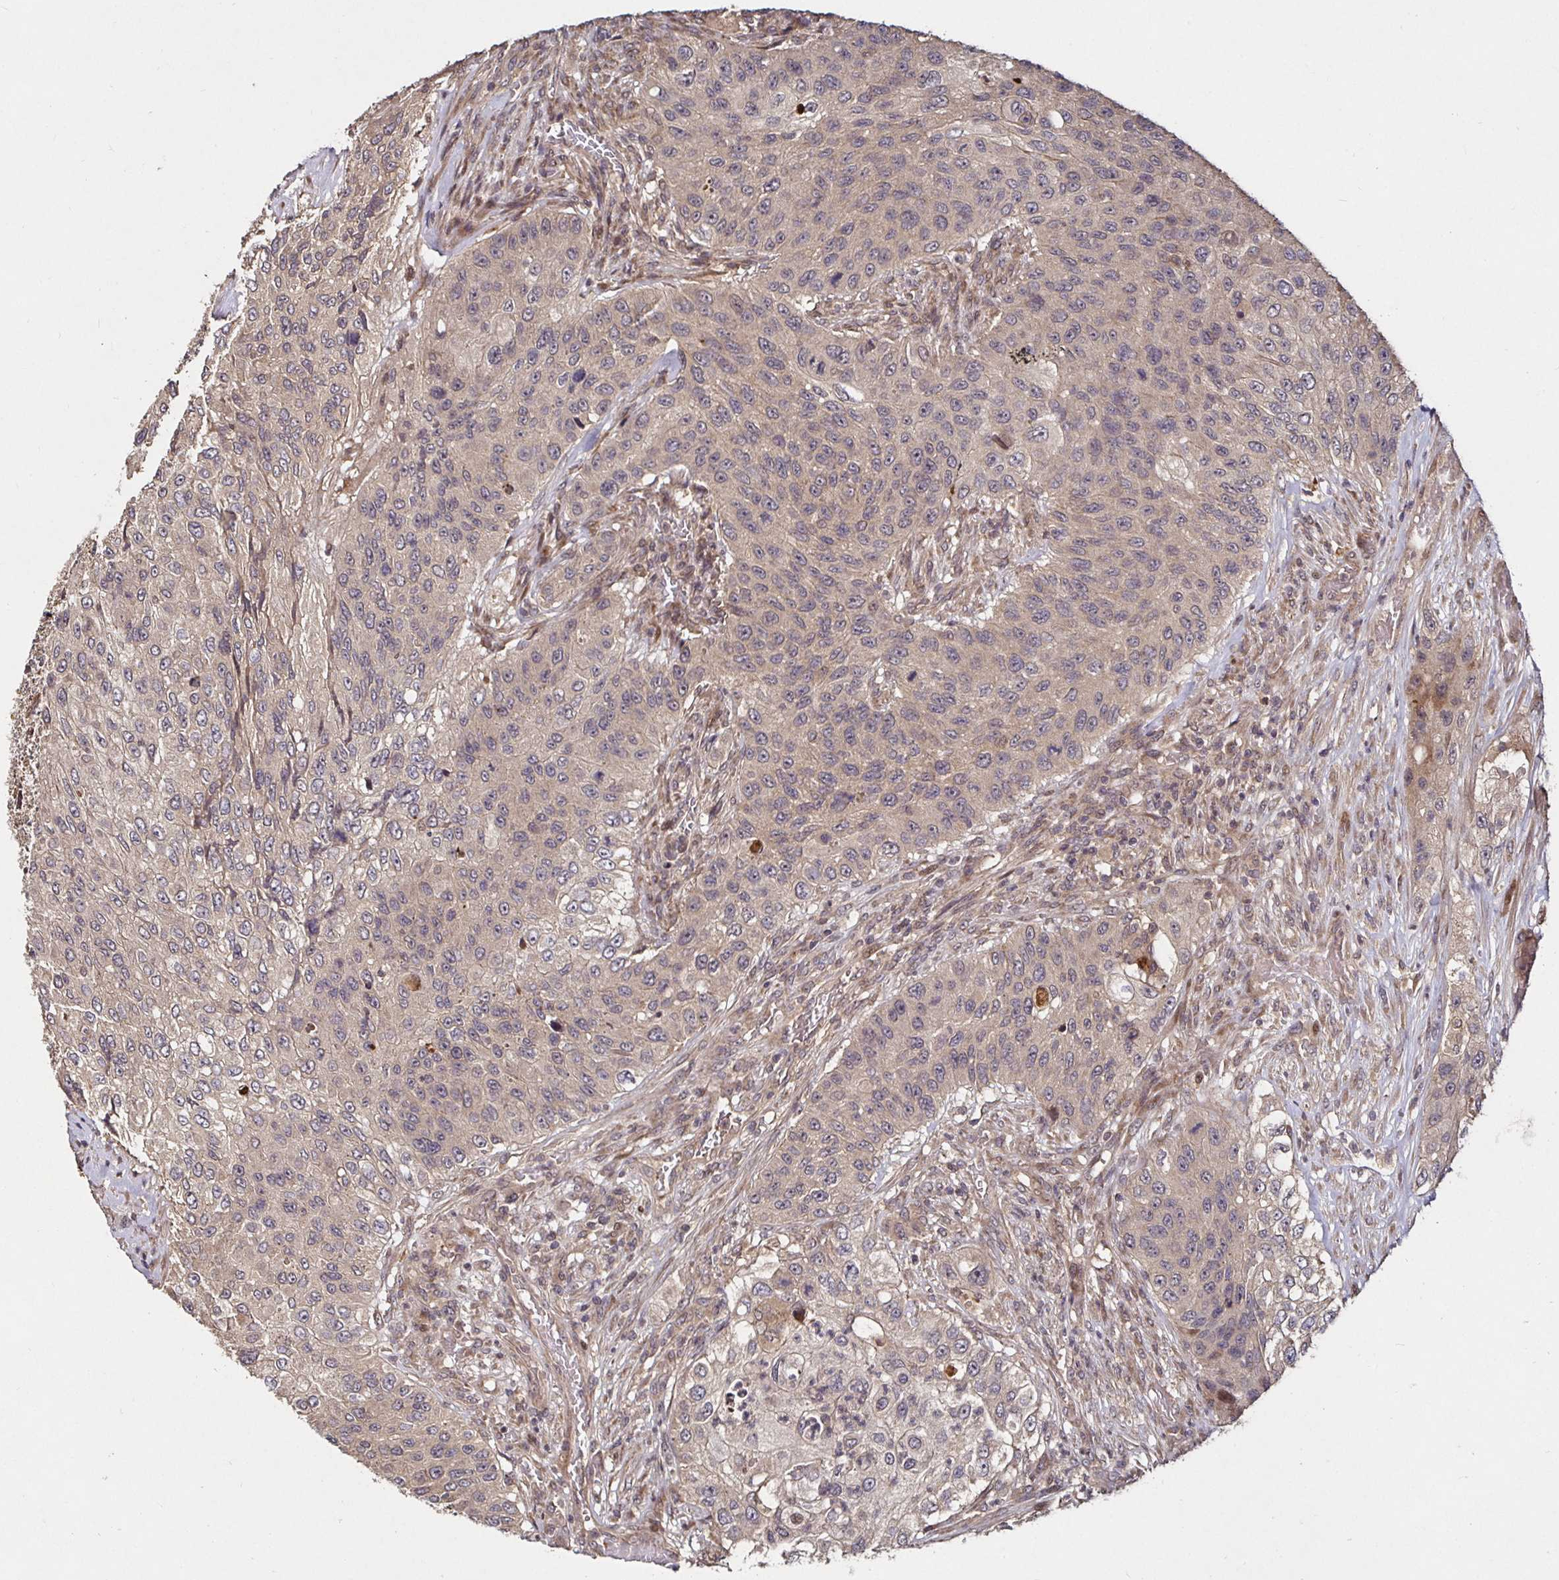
{"staining": {"intensity": "negative", "quantity": "none", "location": "none"}, "tissue": "urothelial cancer", "cell_type": "Tumor cells", "image_type": "cancer", "snomed": [{"axis": "morphology", "description": "Urothelial carcinoma, High grade"}, {"axis": "topography", "description": "Urinary bladder"}], "caption": "High magnification brightfield microscopy of urothelial carcinoma (high-grade) stained with DAB (brown) and counterstained with hematoxylin (blue): tumor cells show no significant positivity. Nuclei are stained in blue.", "gene": "SMYD3", "patient": {"sex": "female", "age": 60}}